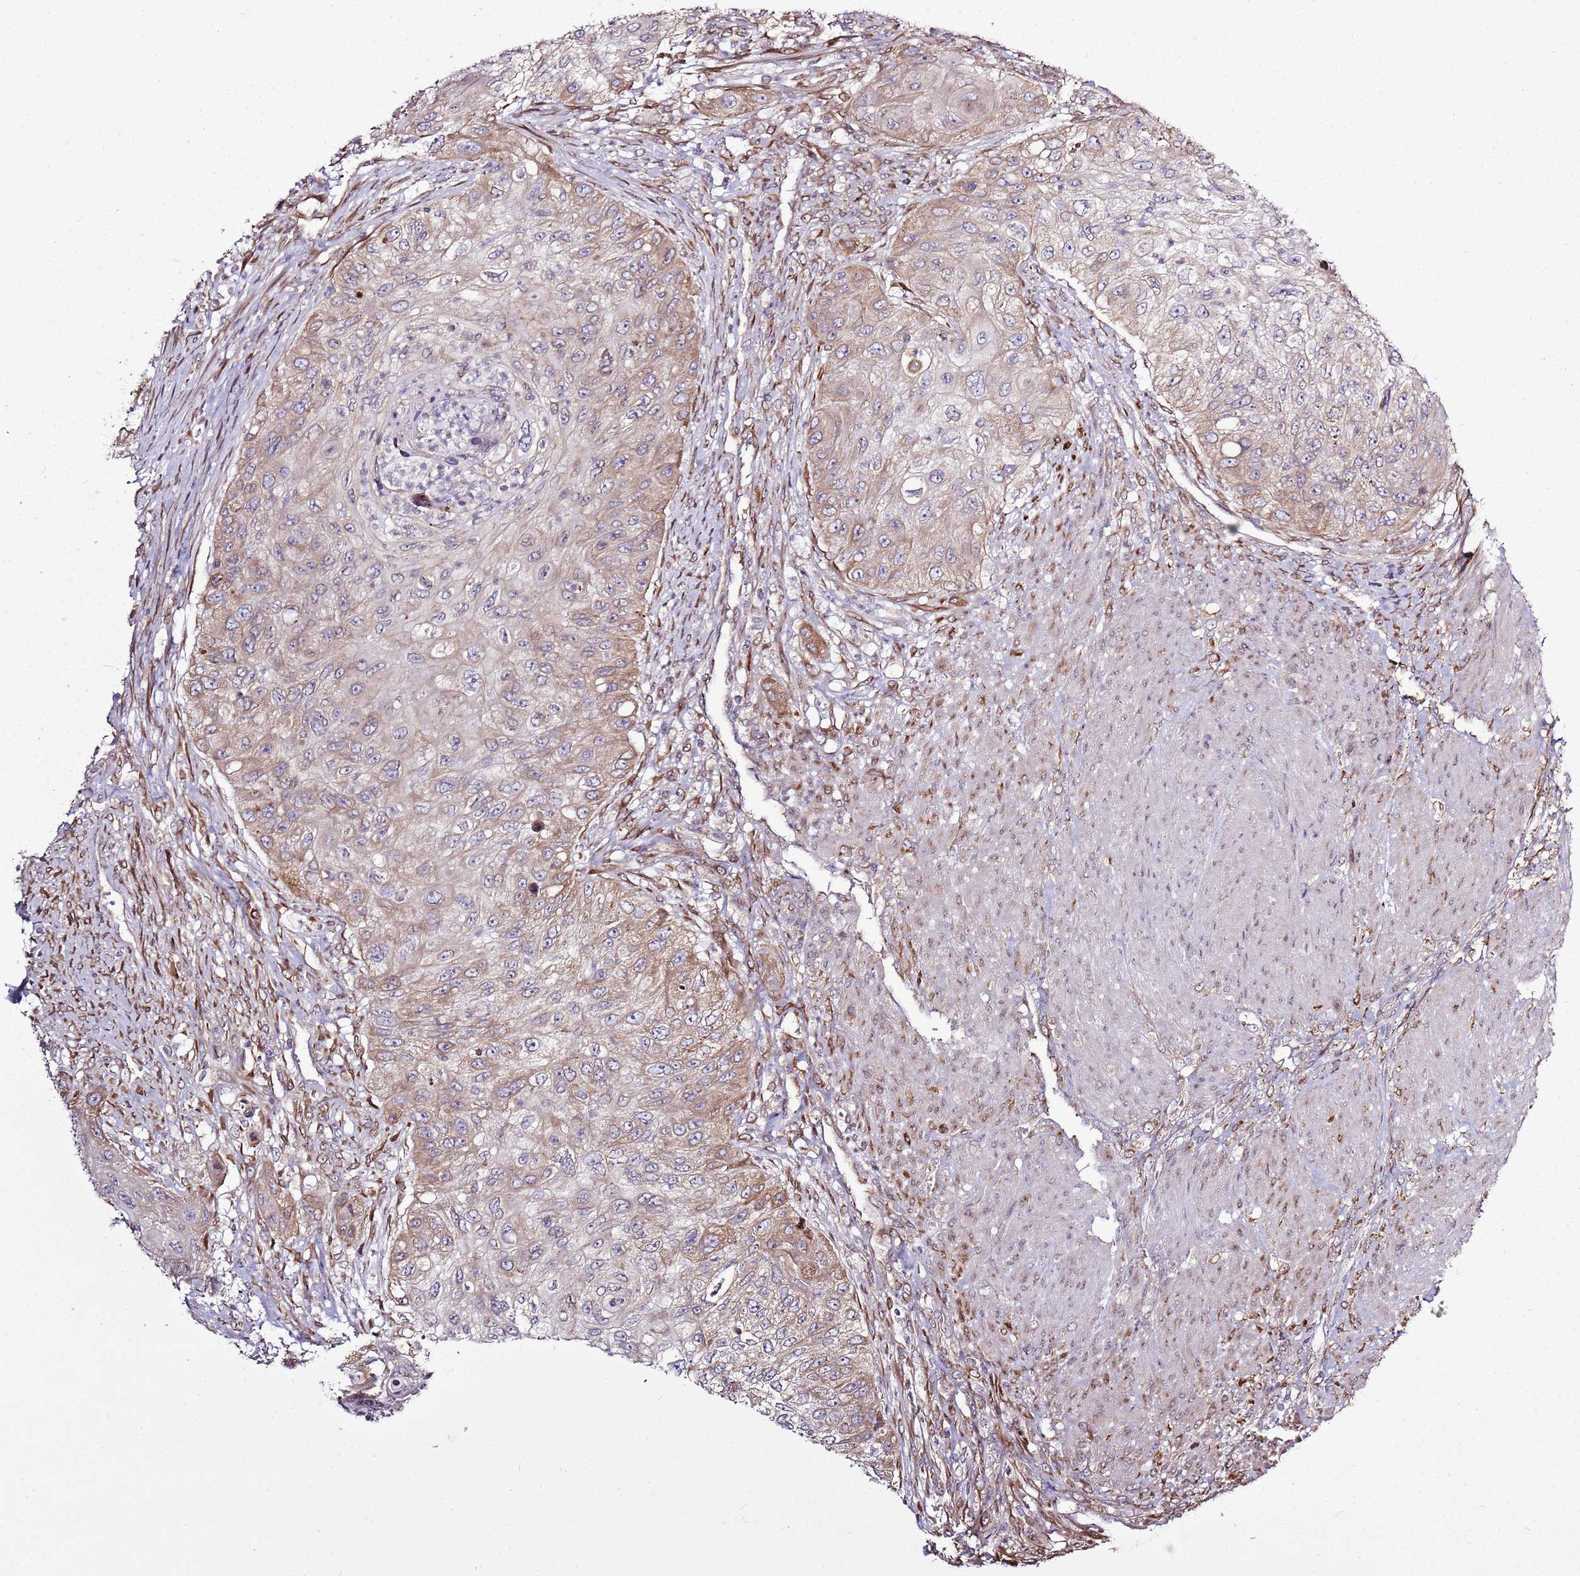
{"staining": {"intensity": "weak", "quantity": "25%-75%", "location": "cytoplasmic/membranous"}, "tissue": "urothelial cancer", "cell_type": "Tumor cells", "image_type": "cancer", "snomed": [{"axis": "morphology", "description": "Urothelial carcinoma, High grade"}, {"axis": "topography", "description": "Urinary bladder"}], "caption": "IHC staining of urothelial cancer, which displays low levels of weak cytoplasmic/membranous positivity in approximately 25%-75% of tumor cells indicating weak cytoplasmic/membranous protein staining. The staining was performed using DAB (brown) for protein detection and nuclei were counterstained in hematoxylin (blue).", "gene": "TMED10", "patient": {"sex": "female", "age": 60}}